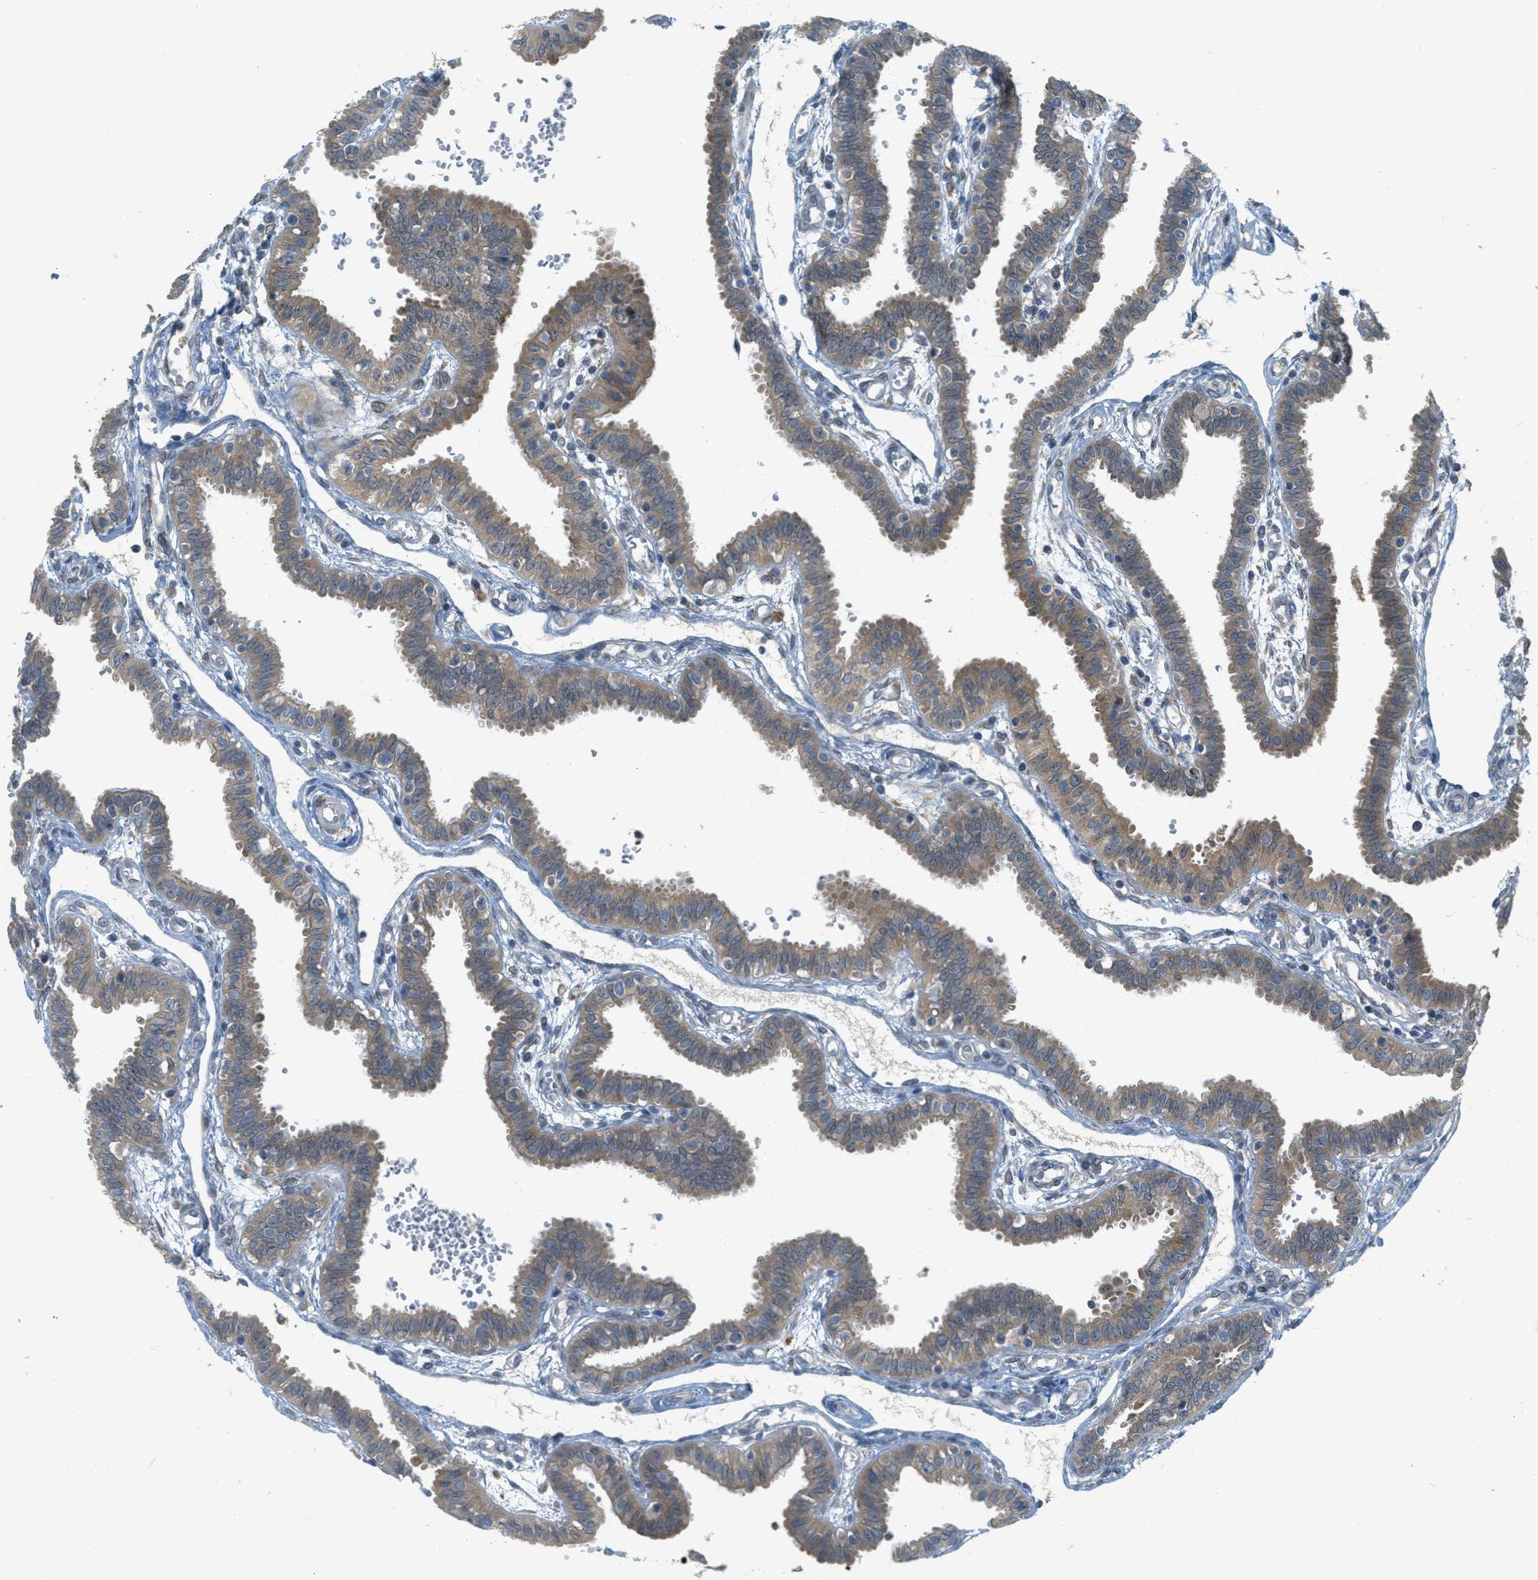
{"staining": {"intensity": "moderate", "quantity": ">75%", "location": "cytoplasmic/membranous"}, "tissue": "fallopian tube", "cell_type": "Glandular cells", "image_type": "normal", "snomed": [{"axis": "morphology", "description": "Normal tissue, NOS"}, {"axis": "topography", "description": "Fallopian tube"}], "caption": "Fallopian tube stained with immunohistochemistry (IHC) shows moderate cytoplasmic/membranous expression in about >75% of glandular cells. (brown staining indicates protein expression, while blue staining denotes nuclei).", "gene": "SIGMAR1", "patient": {"sex": "female", "age": 32}}